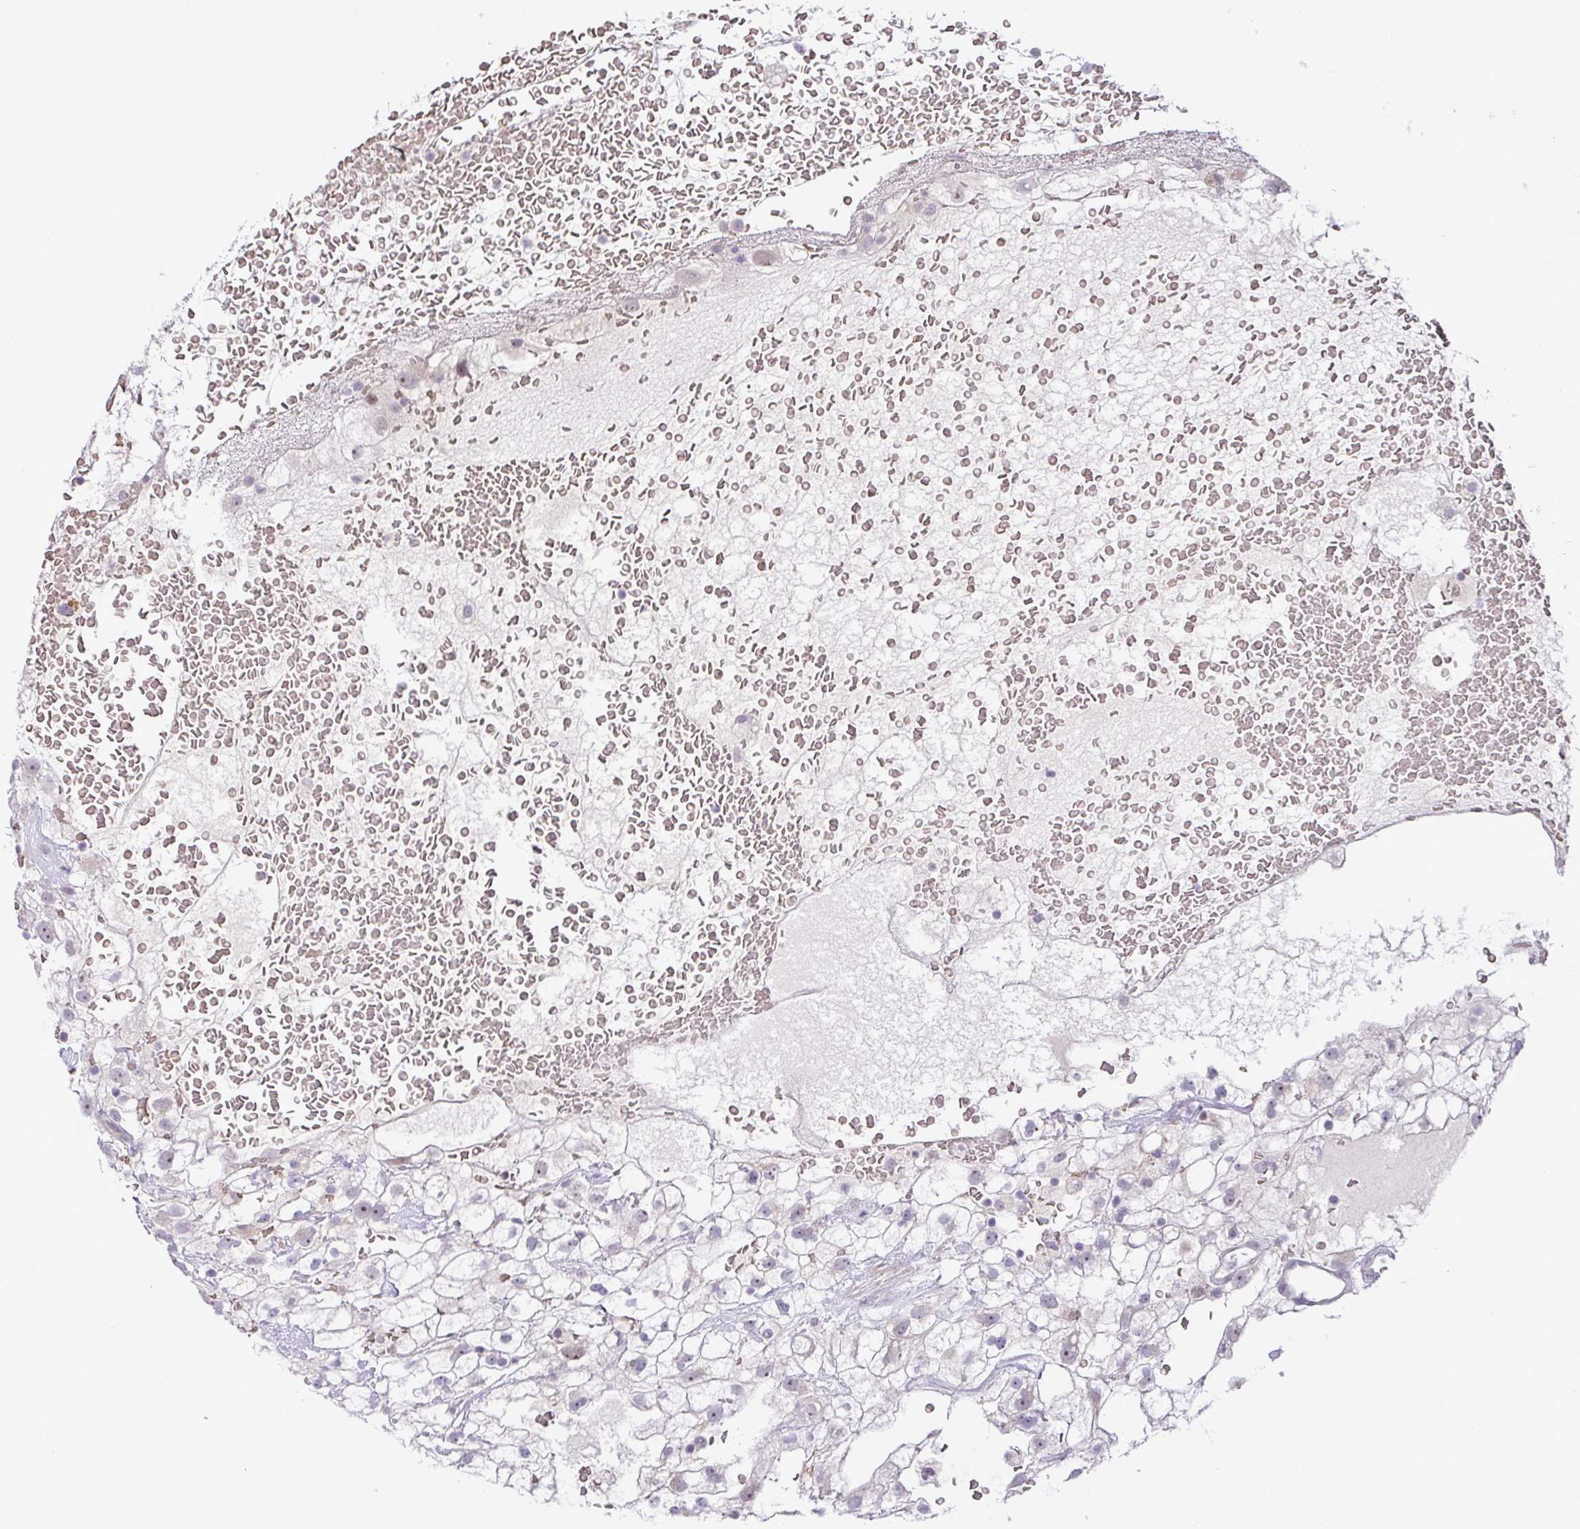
{"staining": {"intensity": "negative", "quantity": "none", "location": "none"}, "tissue": "renal cancer", "cell_type": "Tumor cells", "image_type": "cancer", "snomed": [{"axis": "morphology", "description": "Adenocarcinoma, NOS"}, {"axis": "topography", "description": "Kidney"}], "caption": "Immunohistochemistry (IHC) image of human renal adenocarcinoma stained for a protein (brown), which shows no staining in tumor cells.", "gene": "PARP2", "patient": {"sex": "male", "age": 59}}